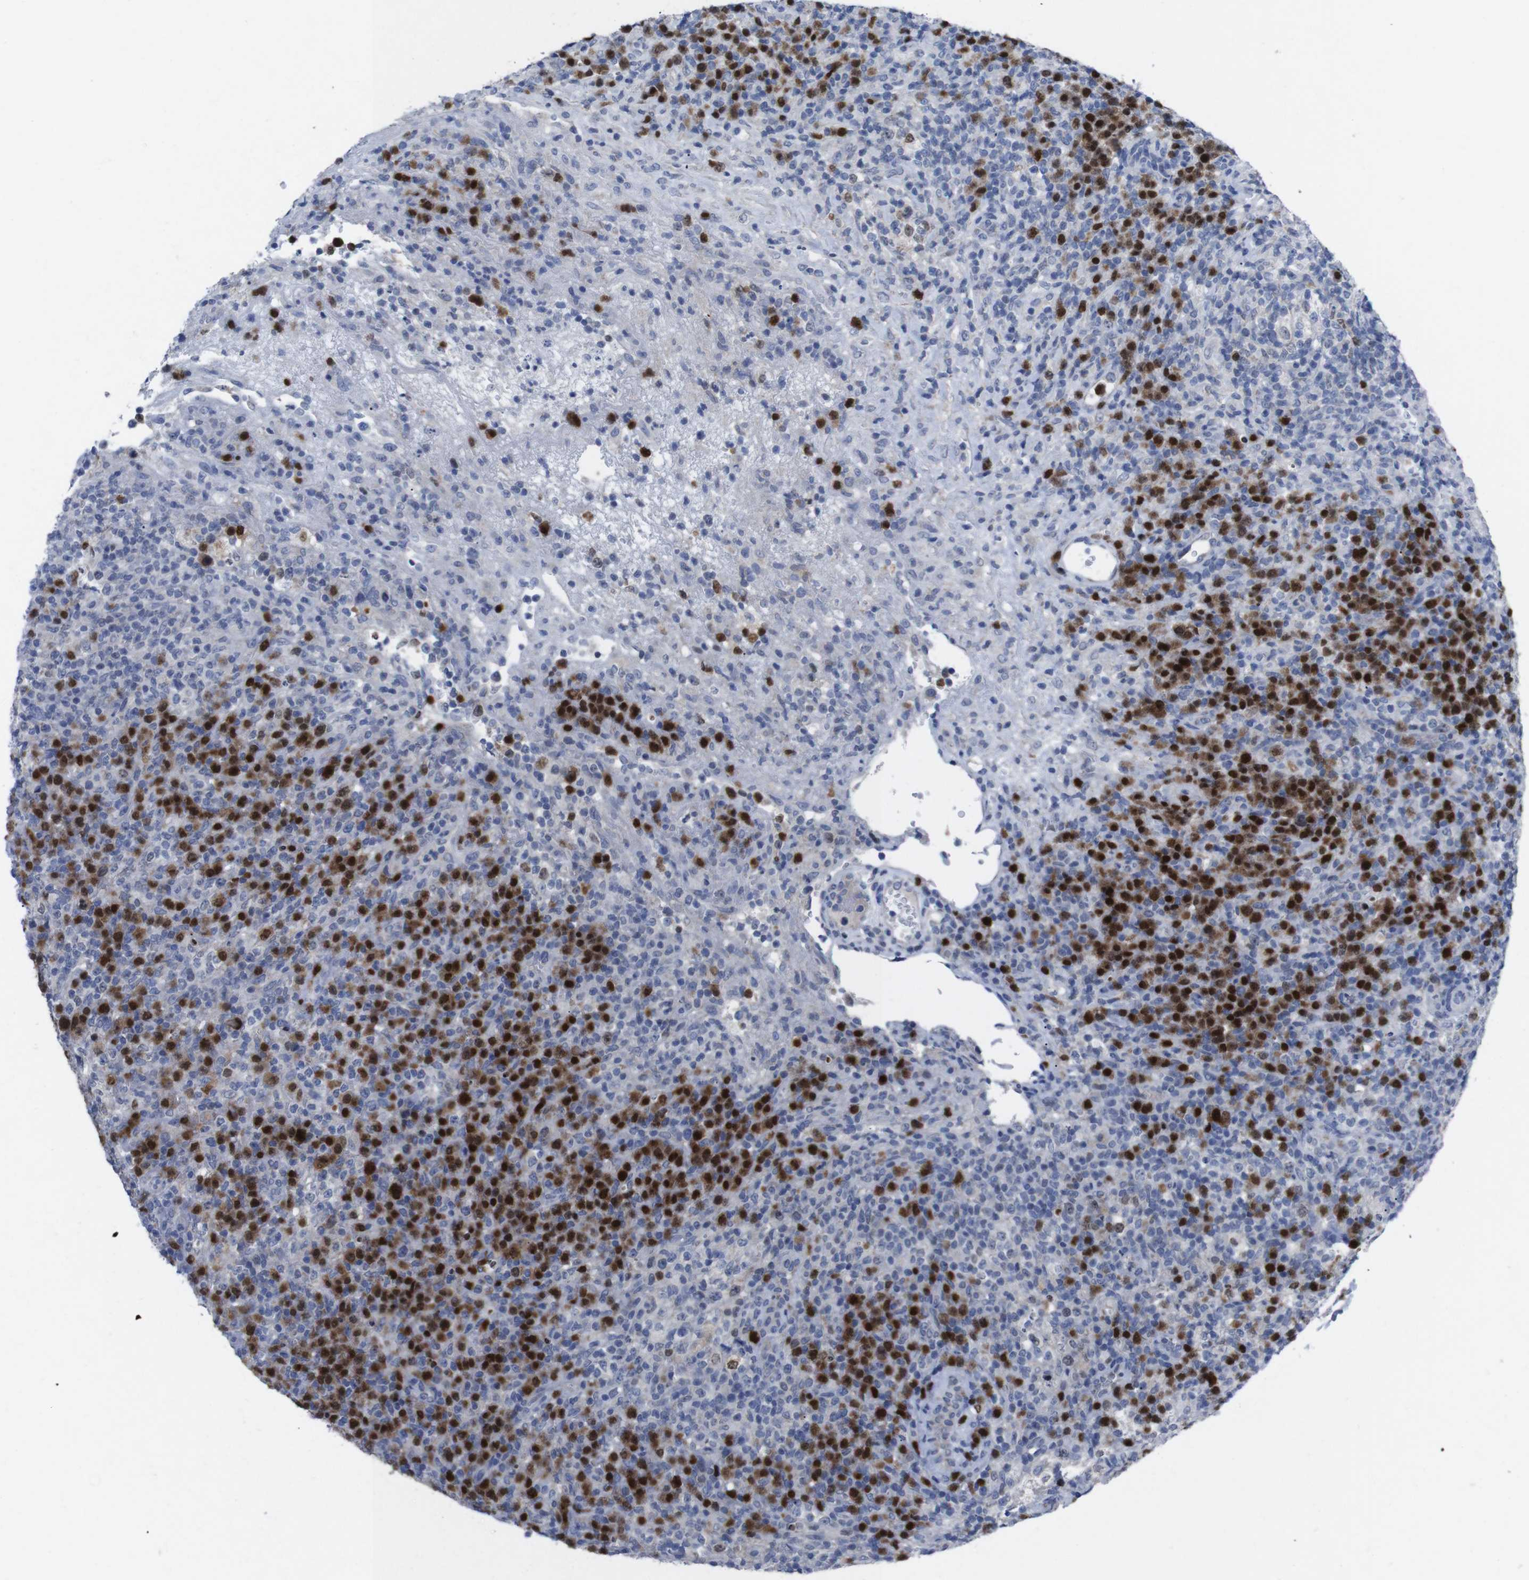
{"staining": {"intensity": "strong", "quantity": "25%-75%", "location": "cytoplasmic/membranous,nuclear"}, "tissue": "lymphoma", "cell_type": "Tumor cells", "image_type": "cancer", "snomed": [{"axis": "morphology", "description": "Malignant lymphoma, non-Hodgkin's type, High grade"}, {"axis": "topography", "description": "Lymph node"}], "caption": "This is an image of immunohistochemistry (IHC) staining of high-grade malignant lymphoma, non-Hodgkin's type, which shows strong staining in the cytoplasmic/membranous and nuclear of tumor cells.", "gene": "IRF4", "patient": {"sex": "female", "age": 76}}